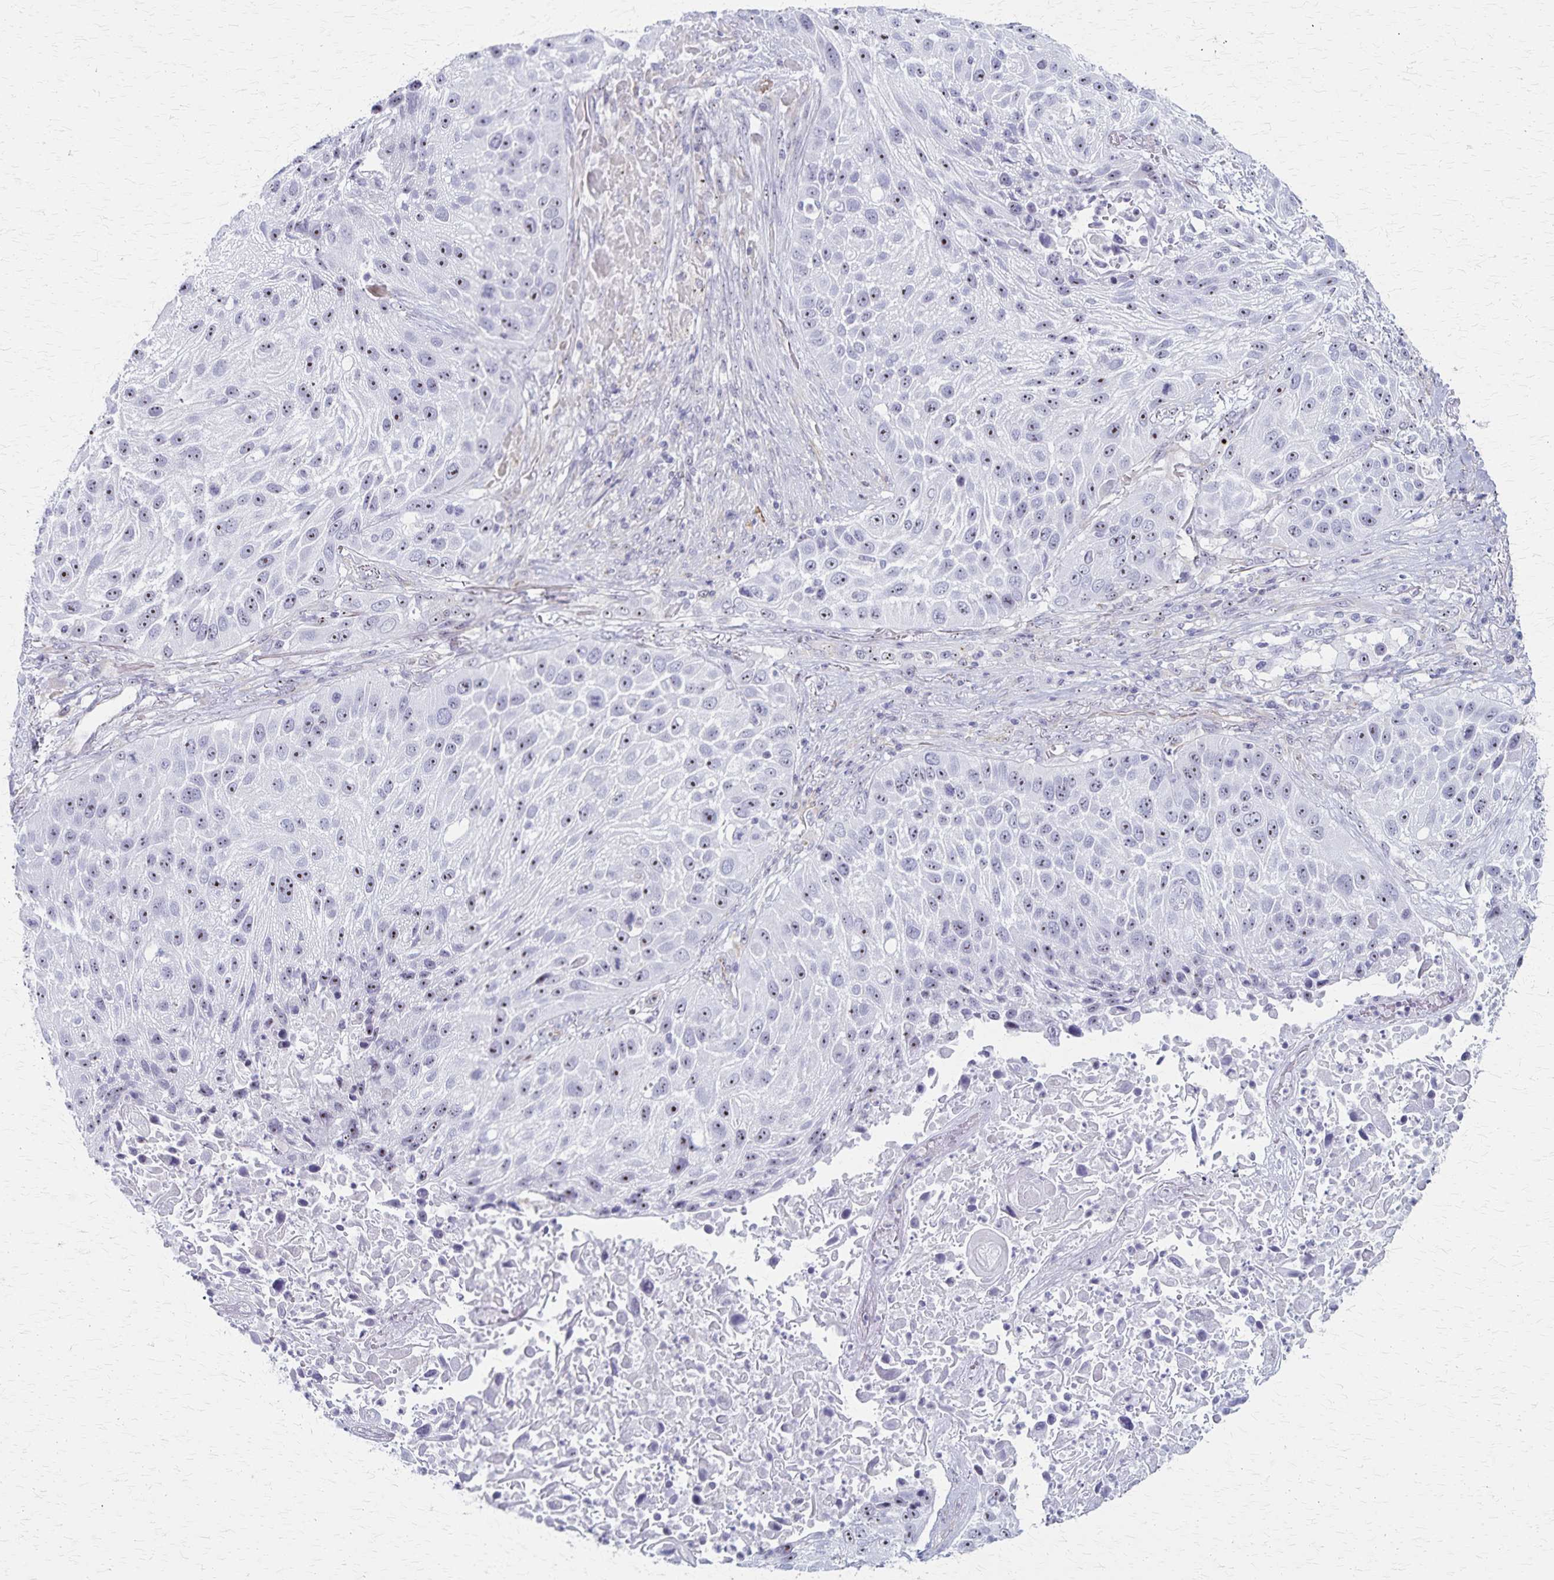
{"staining": {"intensity": "moderate", "quantity": ">75%", "location": "nuclear"}, "tissue": "lung cancer", "cell_type": "Tumor cells", "image_type": "cancer", "snomed": [{"axis": "morphology", "description": "Normal morphology"}, {"axis": "morphology", "description": "Squamous cell carcinoma, NOS"}, {"axis": "topography", "description": "Lymph node"}, {"axis": "topography", "description": "Lung"}], "caption": "Protein expression by immunohistochemistry exhibits moderate nuclear expression in about >75% of tumor cells in lung cancer.", "gene": "DLK2", "patient": {"sex": "male", "age": 67}}